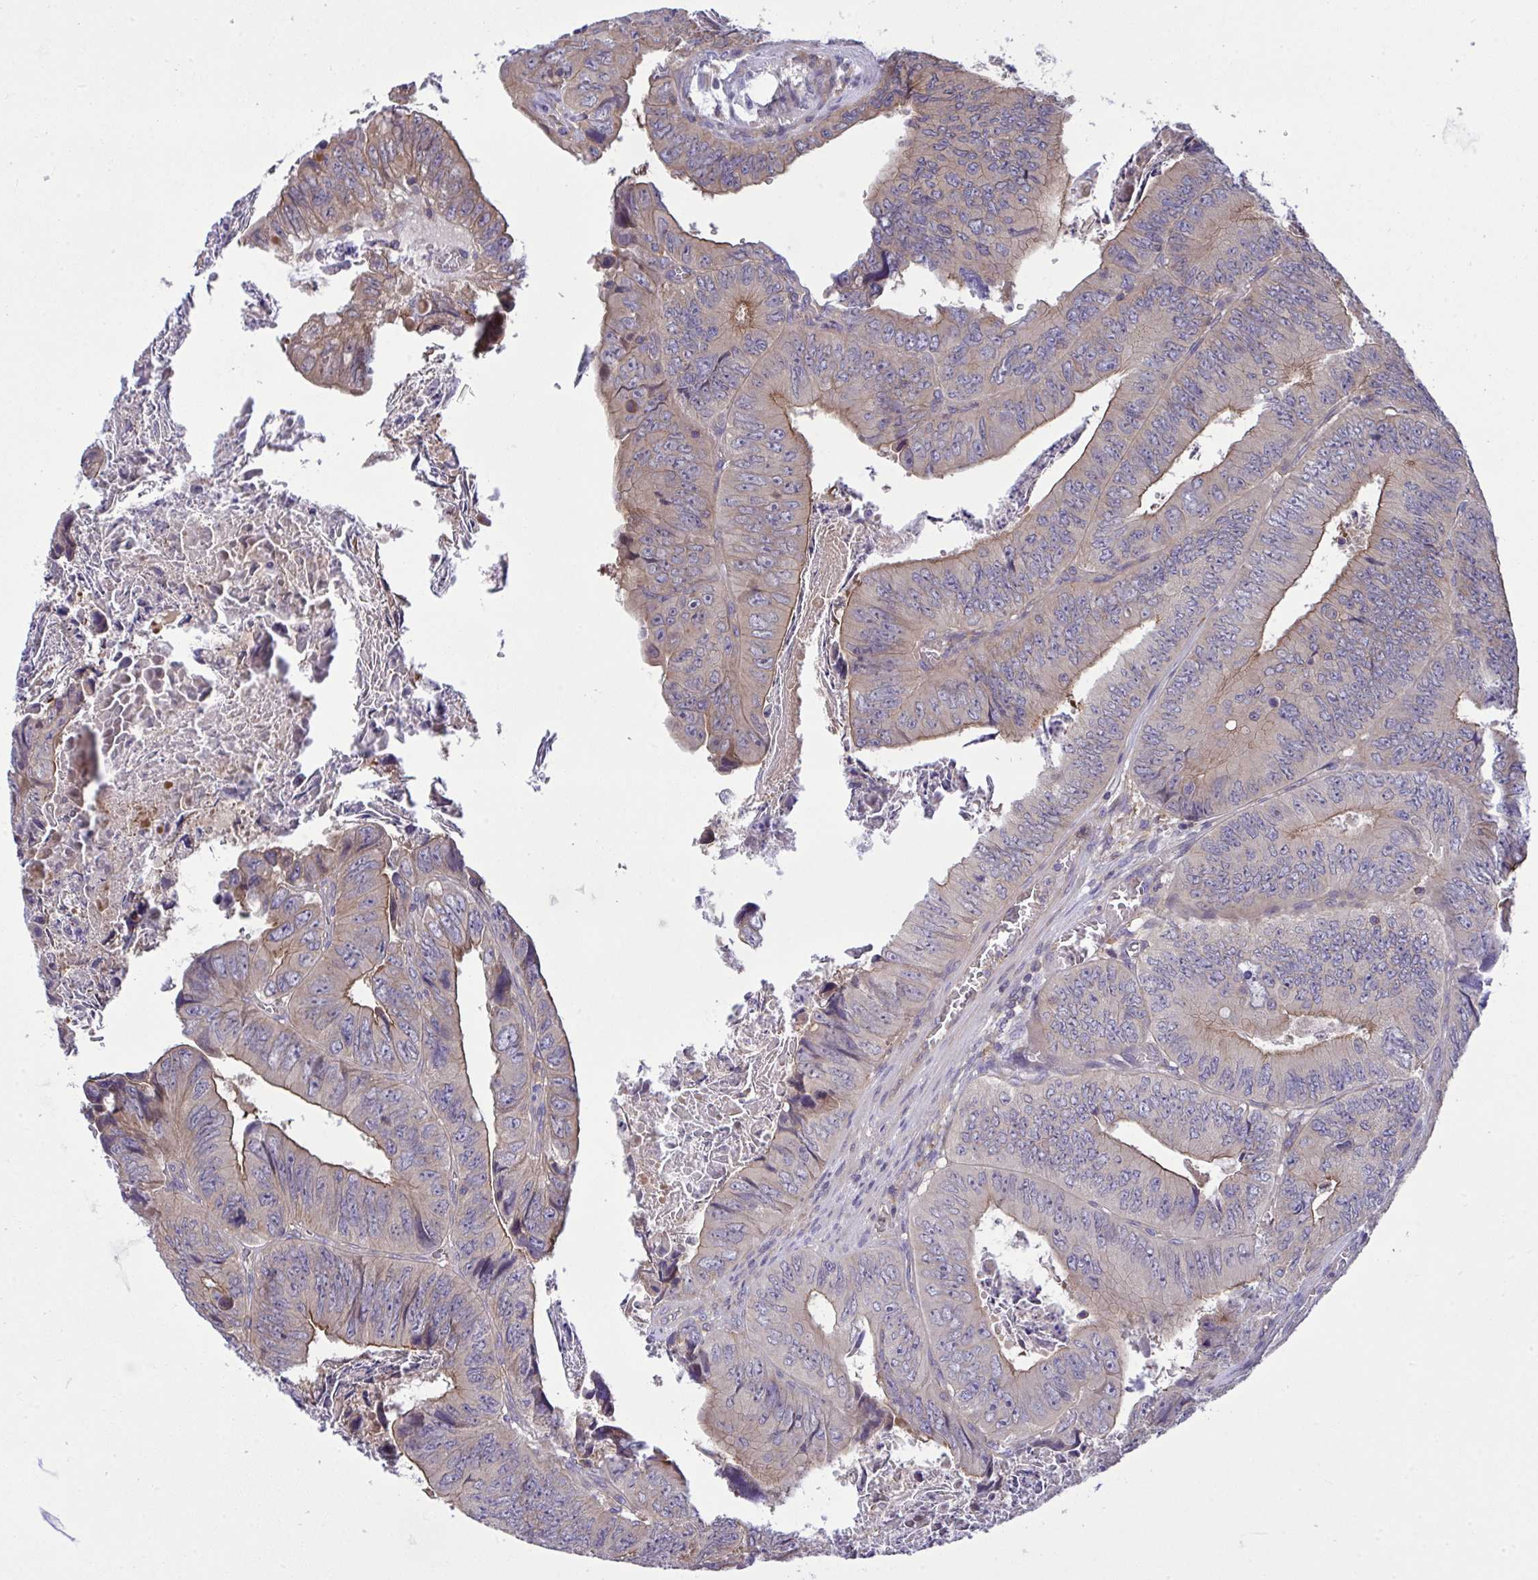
{"staining": {"intensity": "weak", "quantity": "<25%", "location": "cytoplasmic/membranous"}, "tissue": "colorectal cancer", "cell_type": "Tumor cells", "image_type": "cancer", "snomed": [{"axis": "morphology", "description": "Adenocarcinoma, NOS"}, {"axis": "topography", "description": "Colon"}], "caption": "IHC histopathology image of neoplastic tissue: adenocarcinoma (colorectal) stained with DAB (3,3'-diaminobenzidine) shows no significant protein staining in tumor cells.", "gene": "GRB14", "patient": {"sex": "female", "age": 84}}